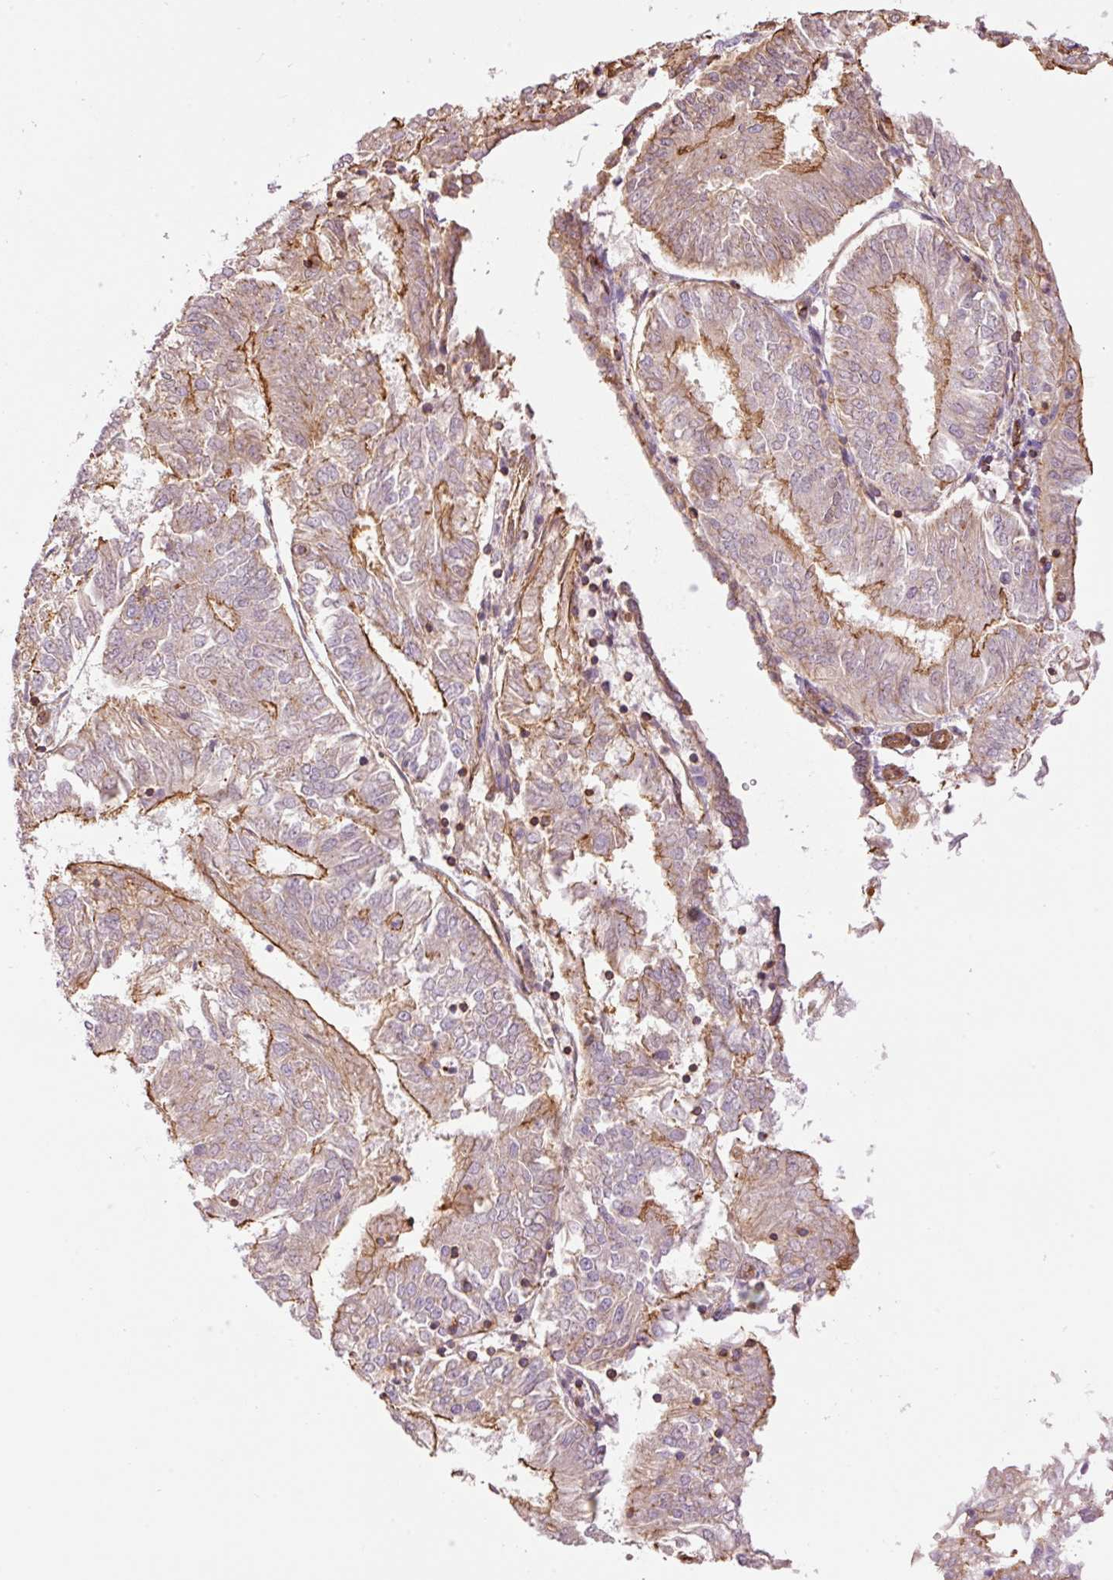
{"staining": {"intensity": "moderate", "quantity": "25%-75%", "location": "cytoplasmic/membranous"}, "tissue": "endometrial cancer", "cell_type": "Tumor cells", "image_type": "cancer", "snomed": [{"axis": "morphology", "description": "Adenocarcinoma, NOS"}, {"axis": "topography", "description": "Endometrium"}], "caption": "Brown immunohistochemical staining in human endometrial adenocarcinoma exhibits moderate cytoplasmic/membranous positivity in approximately 25%-75% of tumor cells. Immunohistochemistry stains the protein of interest in brown and the nuclei are stained blue.", "gene": "PPP1R1B", "patient": {"sex": "female", "age": 58}}